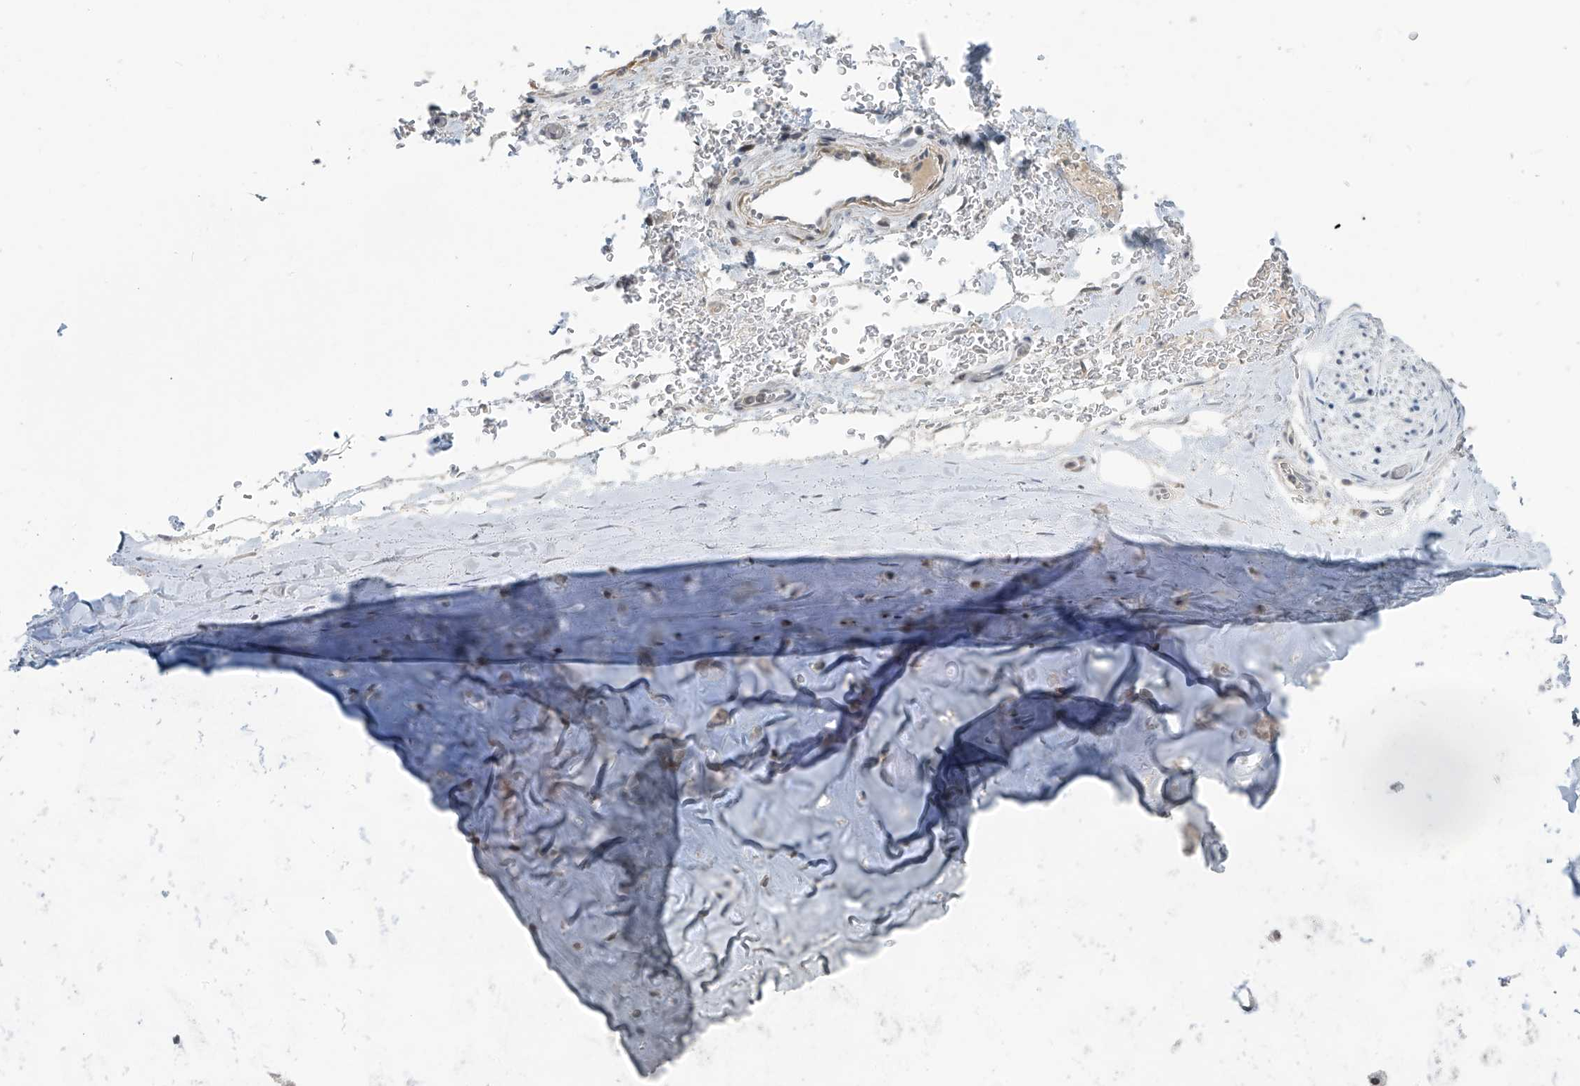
{"staining": {"intensity": "negative", "quantity": "none", "location": "none"}, "tissue": "adipose tissue", "cell_type": "Adipocytes", "image_type": "normal", "snomed": [{"axis": "morphology", "description": "Normal tissue, NOS"}, {"axis": "topography", "description": "Cartilage tissue"}], "caption": "Immunohistochemistry (IHC) of unremarkable adipose tissue exhibits no positivity in adipocytes. Nuclei are stained in blue.", "gene": "METAP1D", "patient": {"sex": "female", "age": 63}}